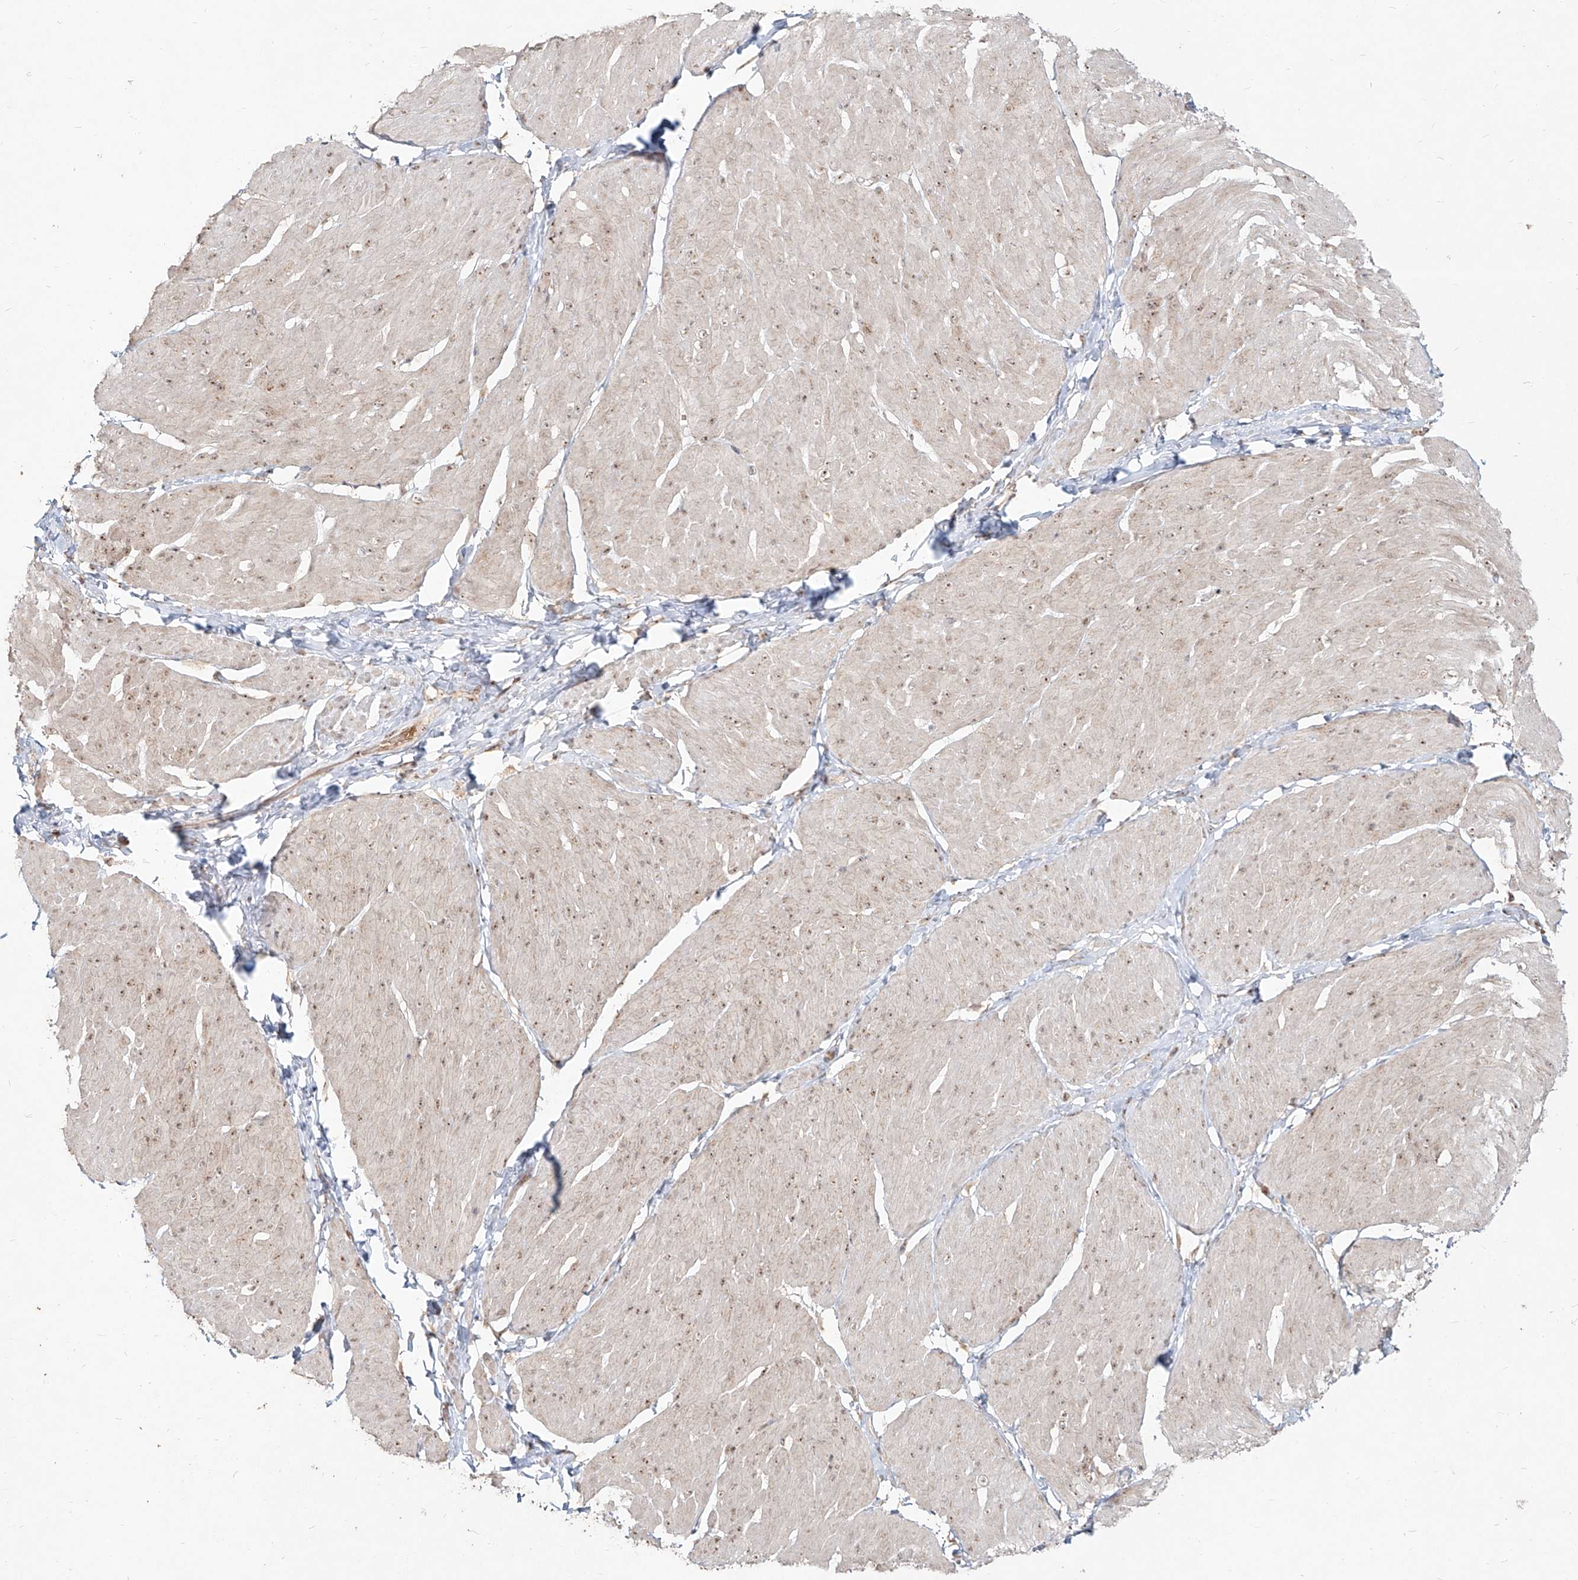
{"staining": {"intensity": "weak", "quantity": ">75%", "location": "cytoplasmic/membranous,nuclear"}, "tissue": "smooth muscle", "cell_type": "Smooth muscle cells", "image_type": "normal", "snomed": [{"axis": "morphology", "description": "Urothelial carcinoma, High grade"}, {"axis": "topography", "description": "Urinary bladder"}], "caption": "This micrograph shows immunohistochemistry (IHC) staining of benign human smooth muscle, with low weak cytoplasmic/membranous,nuclear positivity in about >75% of smooth muscle cells.", "gene": "BYSL", "patient": {"sex": "male", "age": 46}}